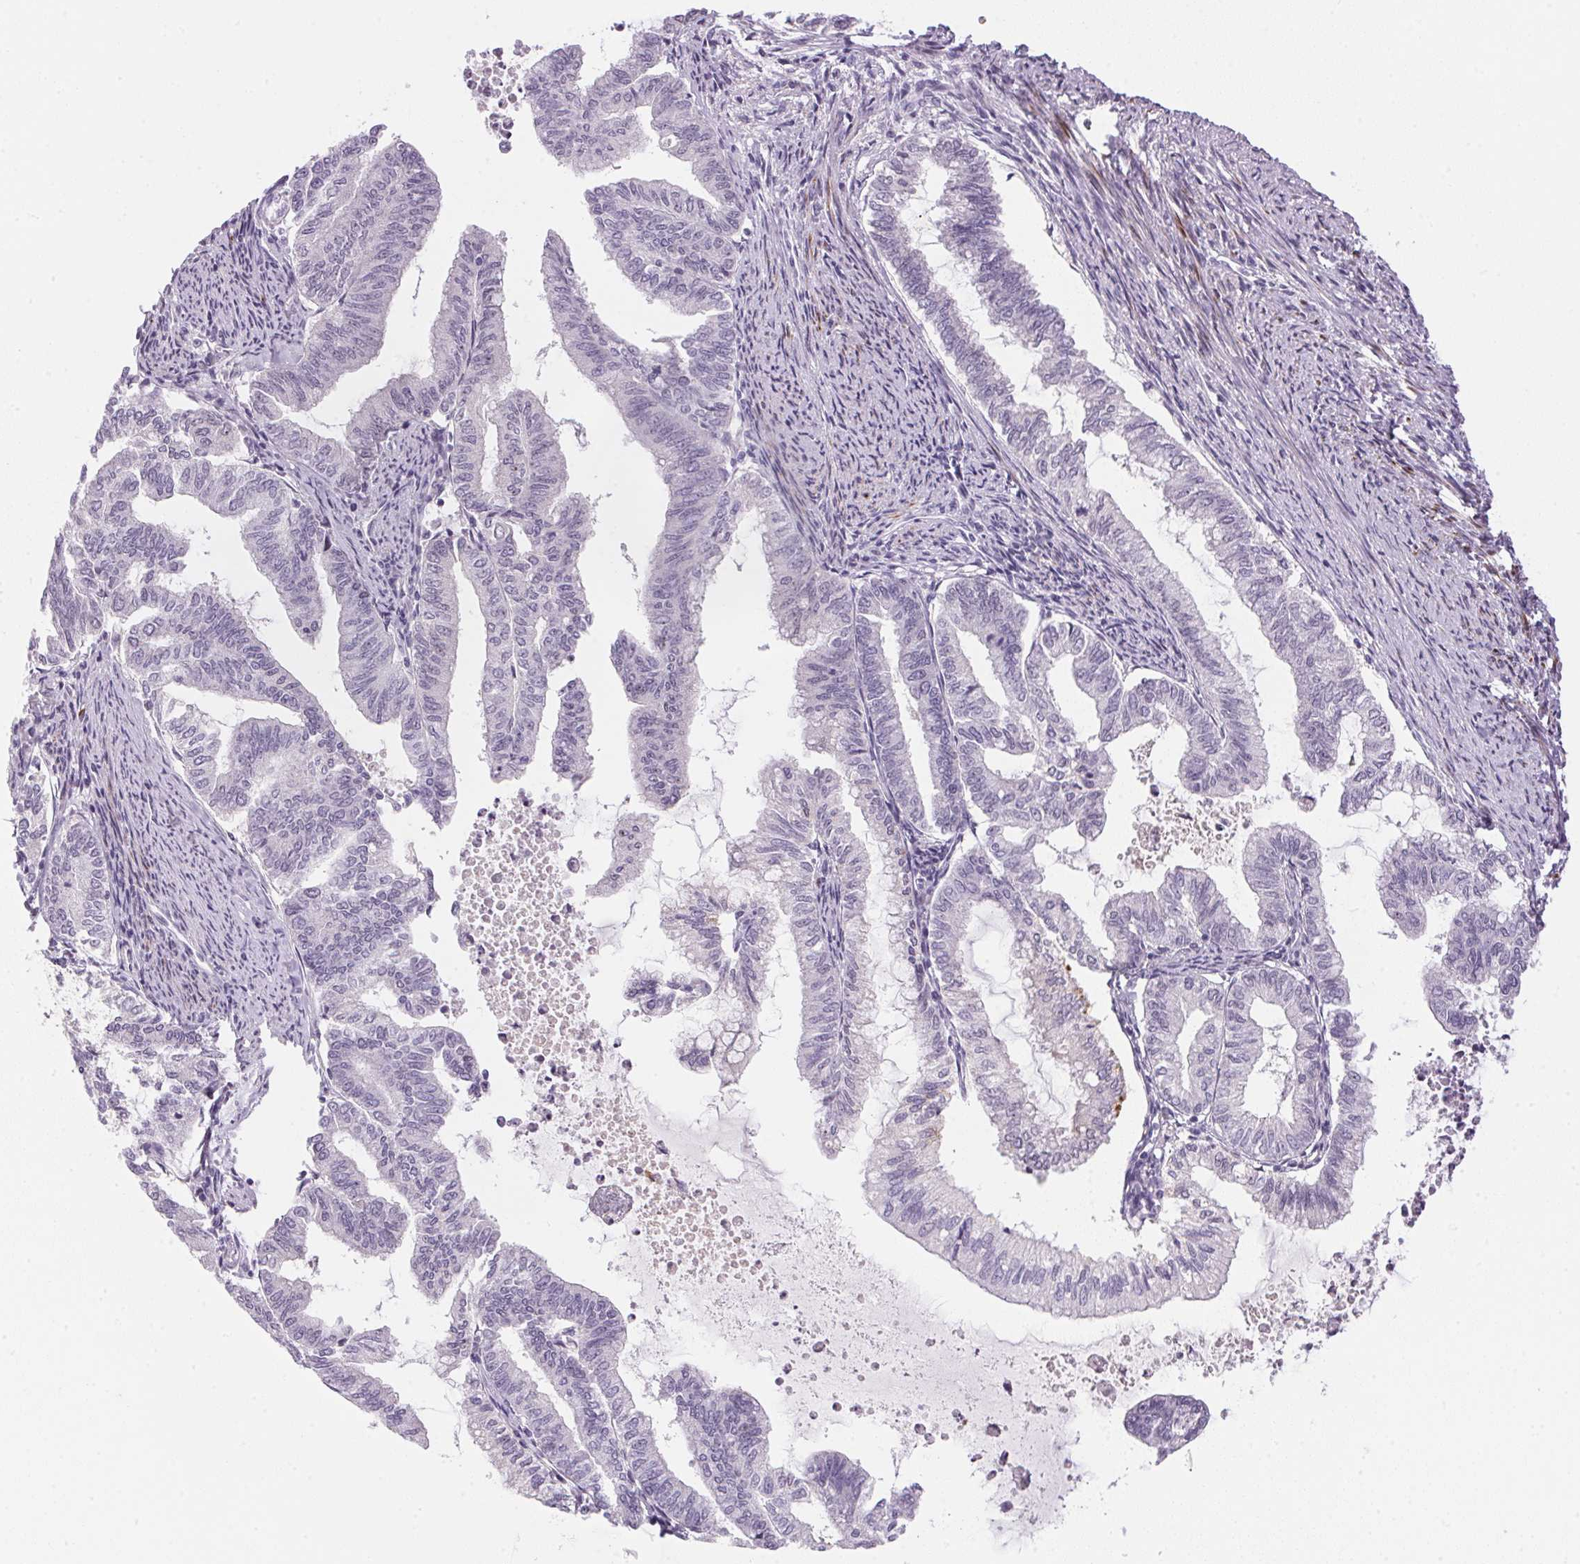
{"staining": {"intensity": "negative", "quantity": "none", "location": "none"}, "tissue": "endometrial cancer", "cell_type": "Tumor cells", "image_type": "cancer", "snomed": [{"axis": "morphology", "description": "Adenocarcinoma, NOS"}, {"axis": "topography", "description": "Endometrium"}], "caption": "IHC of endometrial adenocarcinoma displays no expression in tumor cells.", "gene": "ECPAS", "patient": {"sex": "female", "age": 79}}